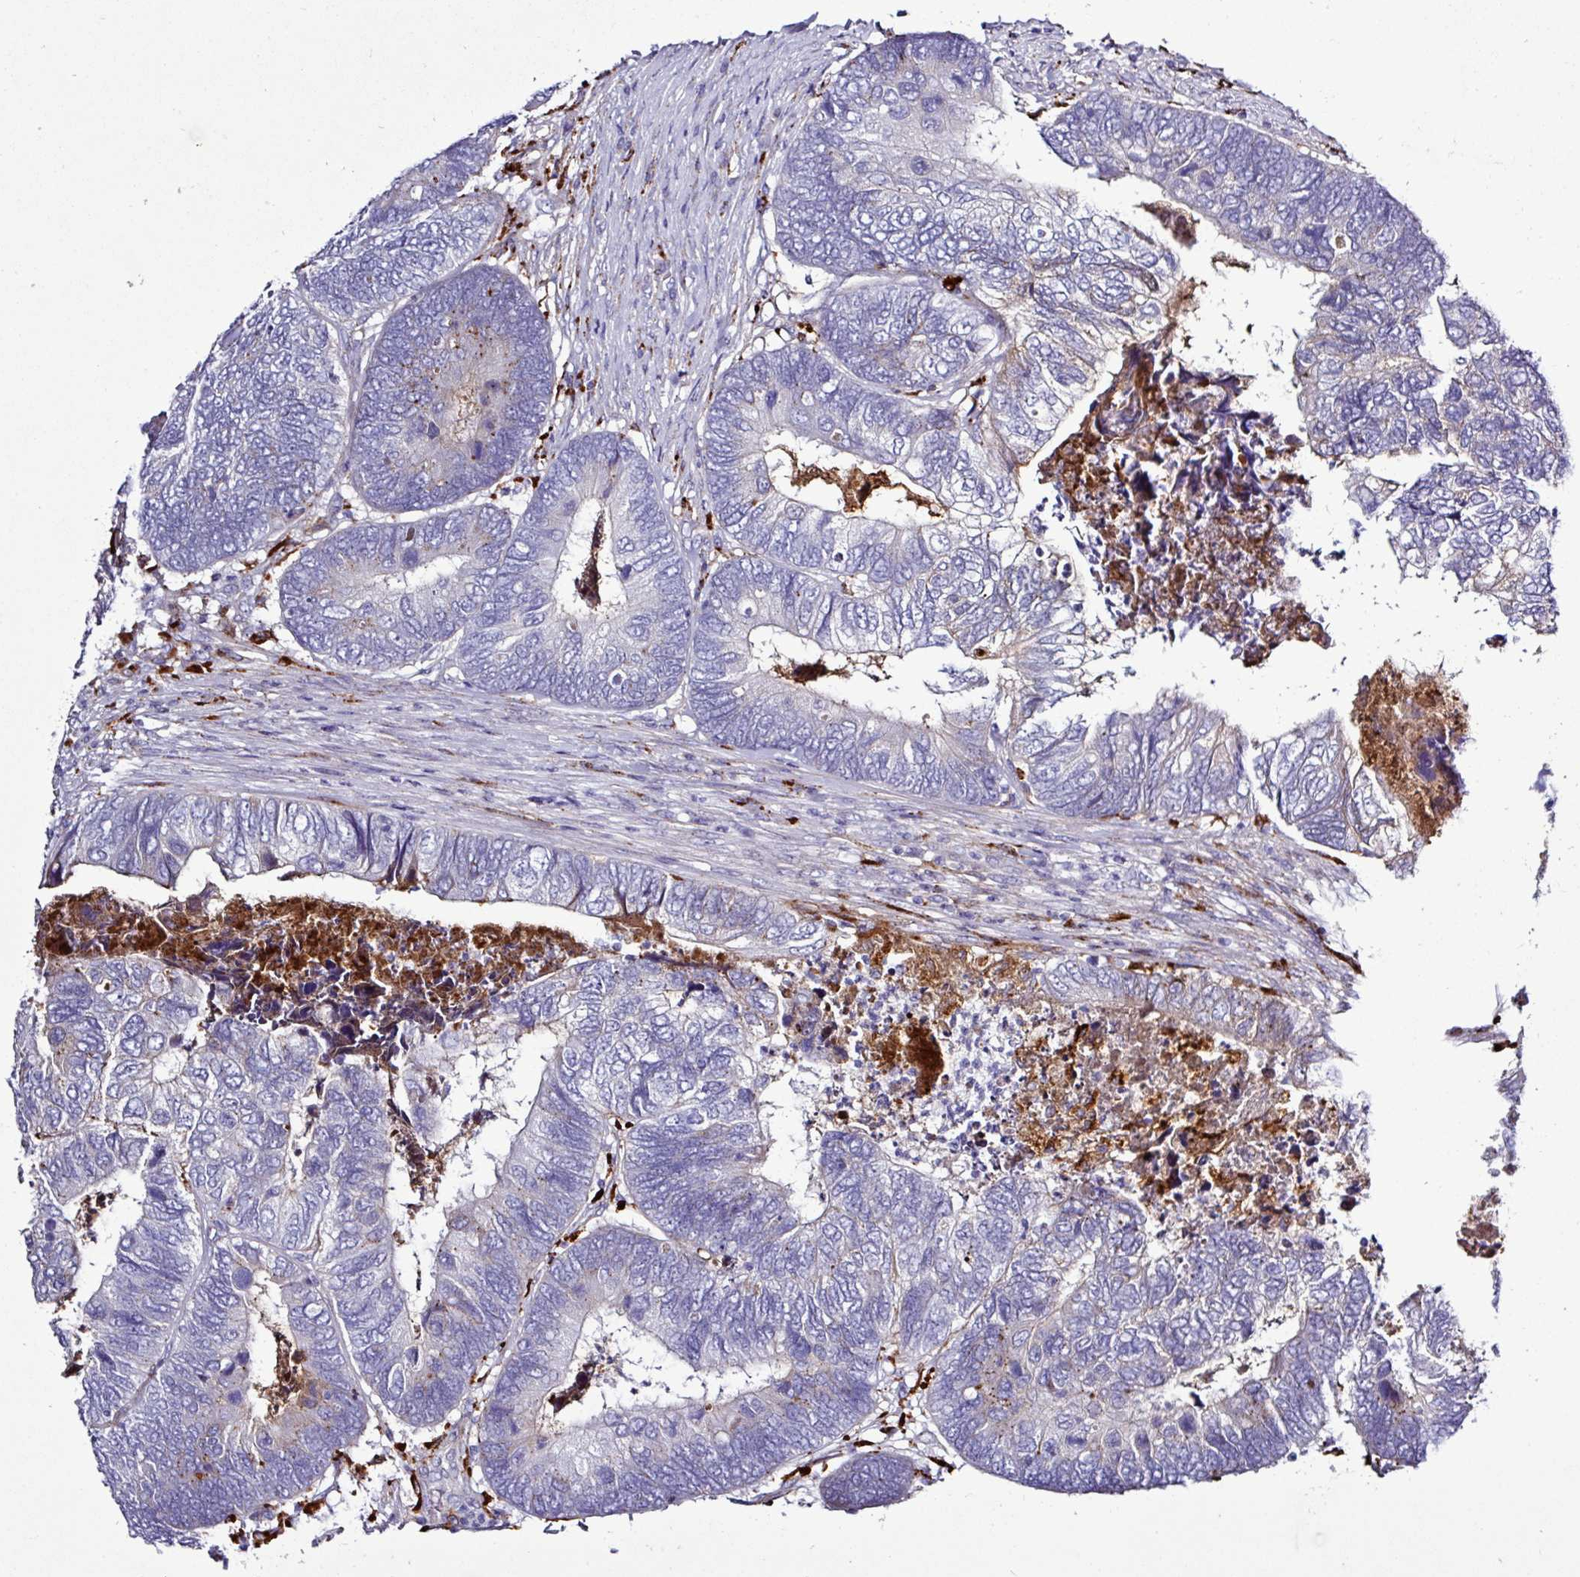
{"staining": {"intensity": "negative", "quantity": "none", "location": "none"}, "tissue": "colorectal cancer", "cell_type": "Tumor cells", "image_type": "cancer", "snomed": [{"axis": "morphology", "description": "Adenocarcinoma, NOS"}, {"axis": "topography", "description": "Colon"}], "caption": "IHC micrograph of human colorectal adenocarcinoma stained for a protein (brown), which reveals no positivity in tumor cells.", "gene": "AMIGO2", "patient": {"sex": "female", "age": 67}}